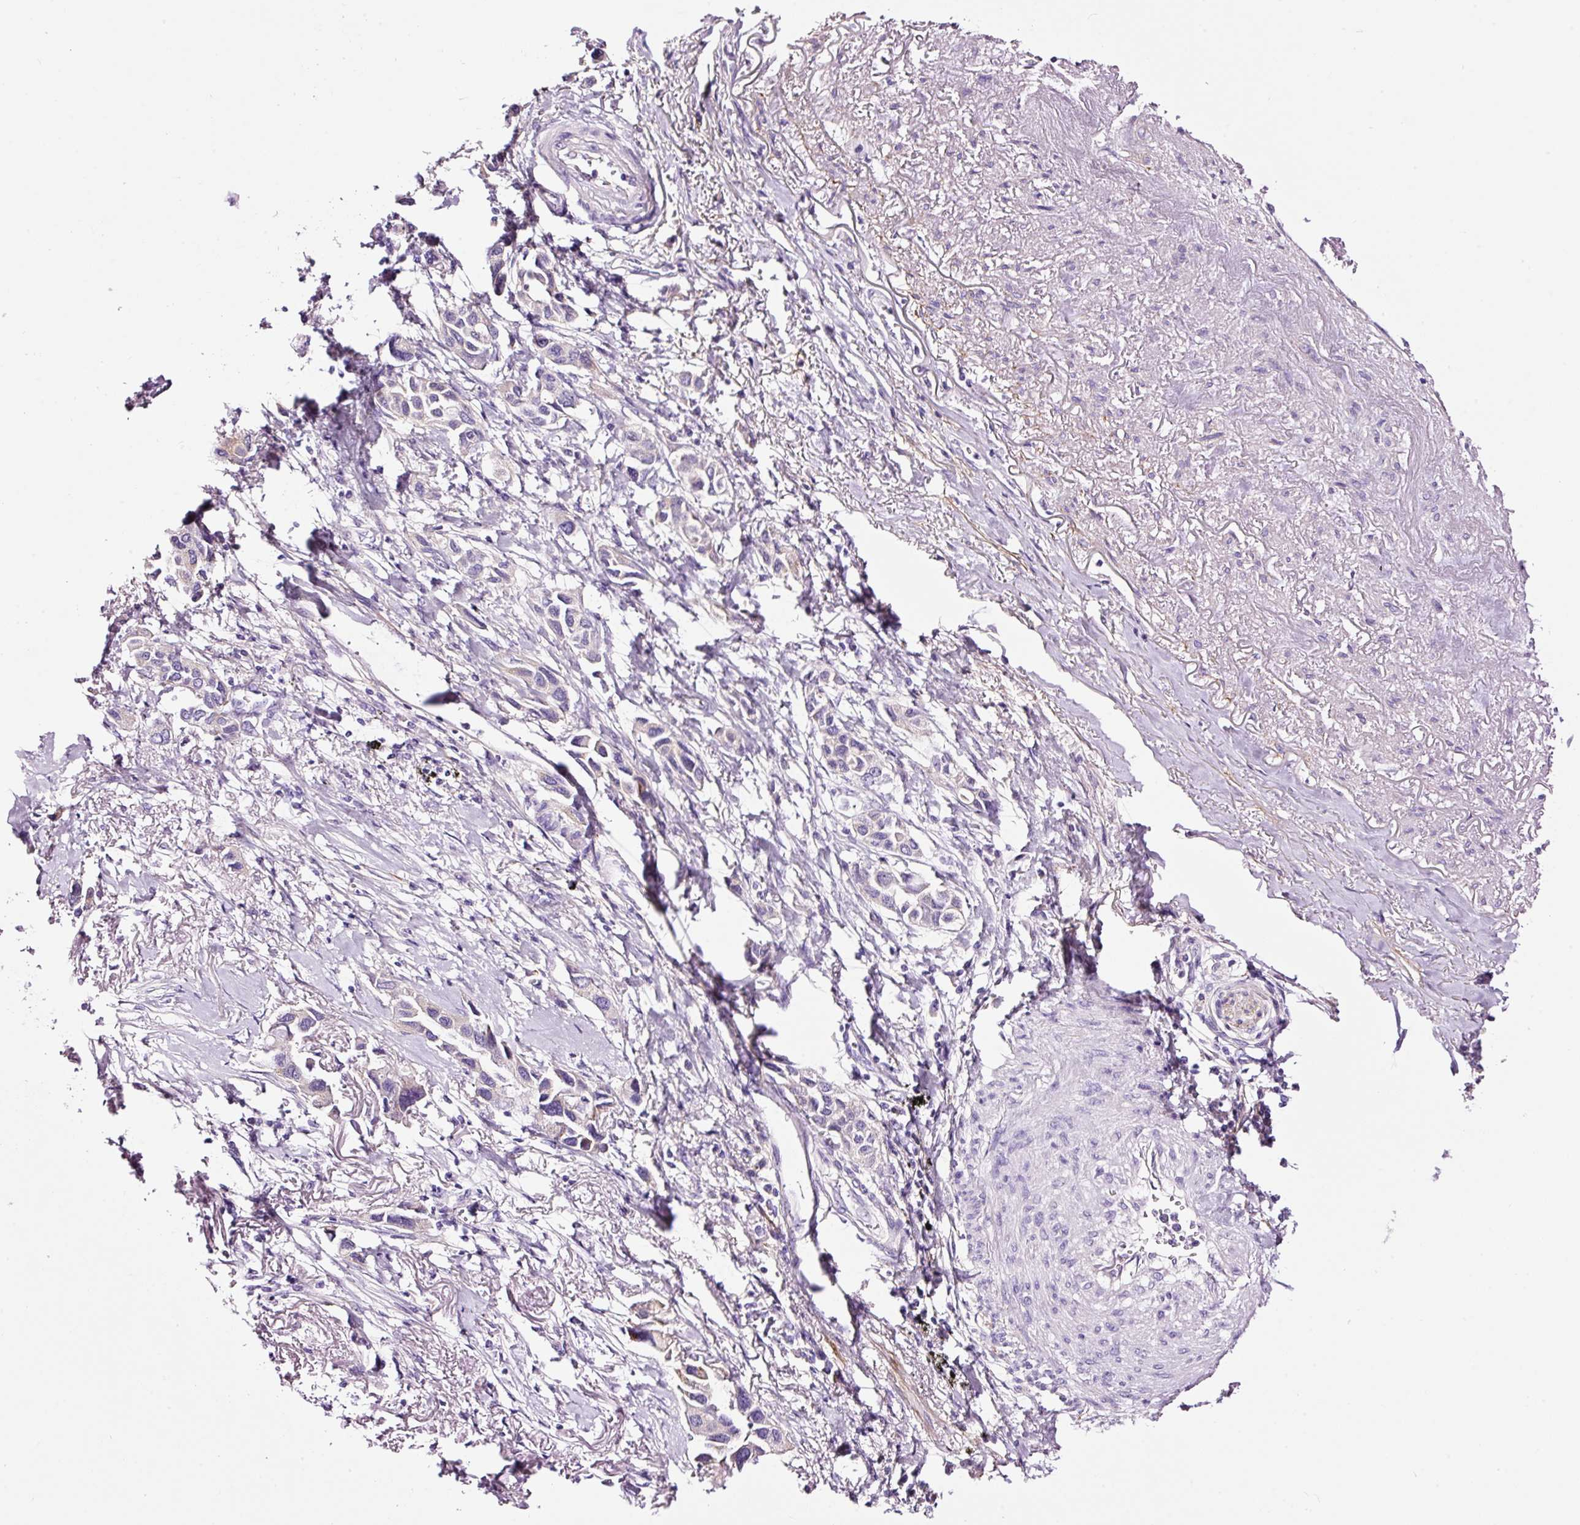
{"staining": {"intensity": "negative", "quantity": "none", "location": "none"}, "tissue": "lung cancer", "cell_type": "Tumor cells", "image_type": "cancer", "snomed": [{"axis": "morphology", "description": "Adenocarcinoma, NOS"}, {"axis": "topography", "description": "Lung"}], "caption": "This is a image of immunohistochemistry staining of lung cancer, which shows no staining in tumor cells.", "gene": "PAM", "patient": {"sex": "female", "age": 76}}